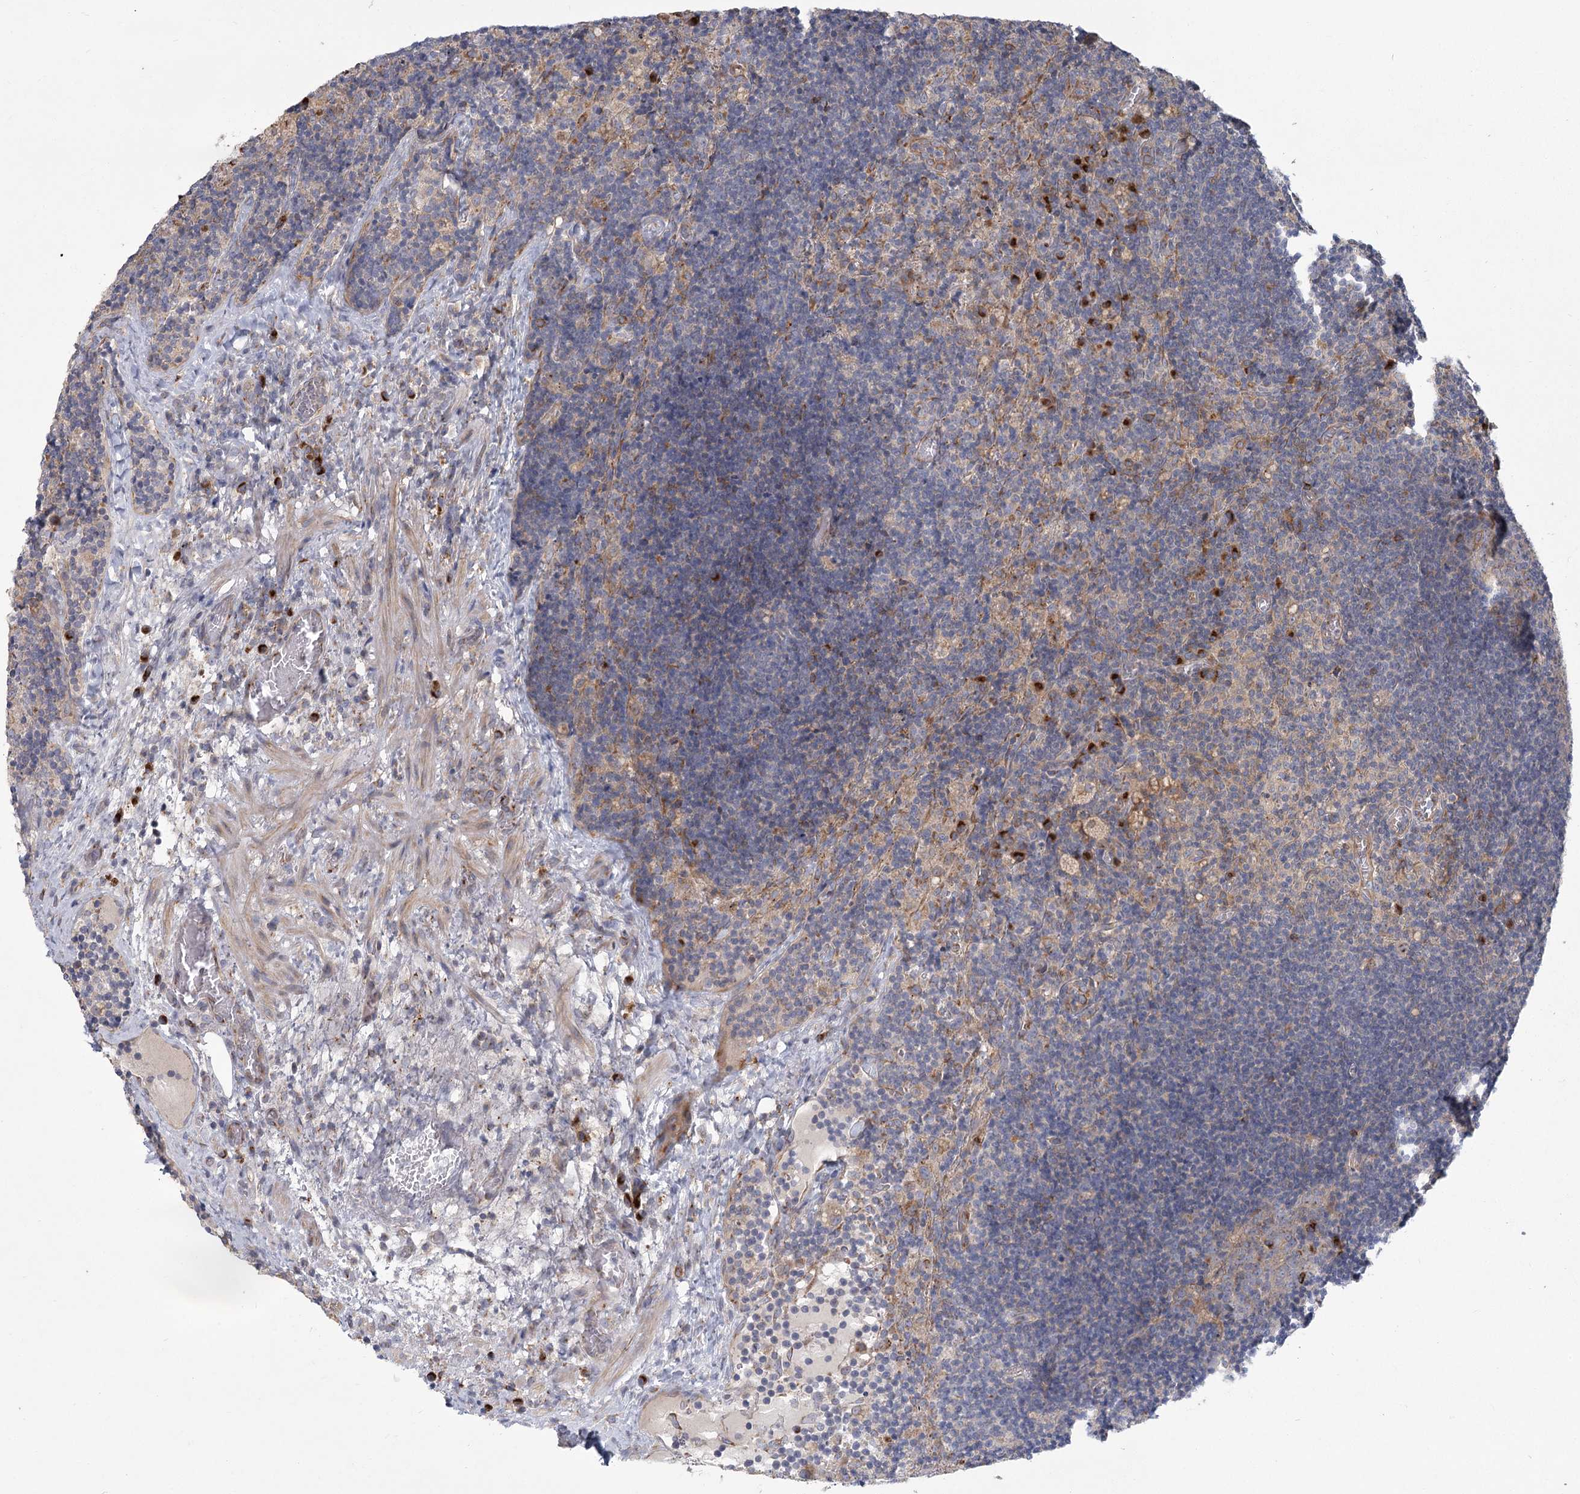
{"staining": {"intensity": "strong", "quantity": "<25%", "location": "cytoplasmic/membranous"}, "tissue": "lymph node", "cell_type": "Germinal center cells", "image_type": "normal", "snomed": [{"axis": "morphology", "description": "Normal tissue, NOS"}, {"axis": "topography", "description": "Lymph node"}], "caption": "The photomicrograph shows a brown stain indicating the presence of a protein in the cytoplasmic/membranous of germinal center cells in lymph node.", "gene": "CNTLN", "patient": {"sex": "male", "age": 69}}